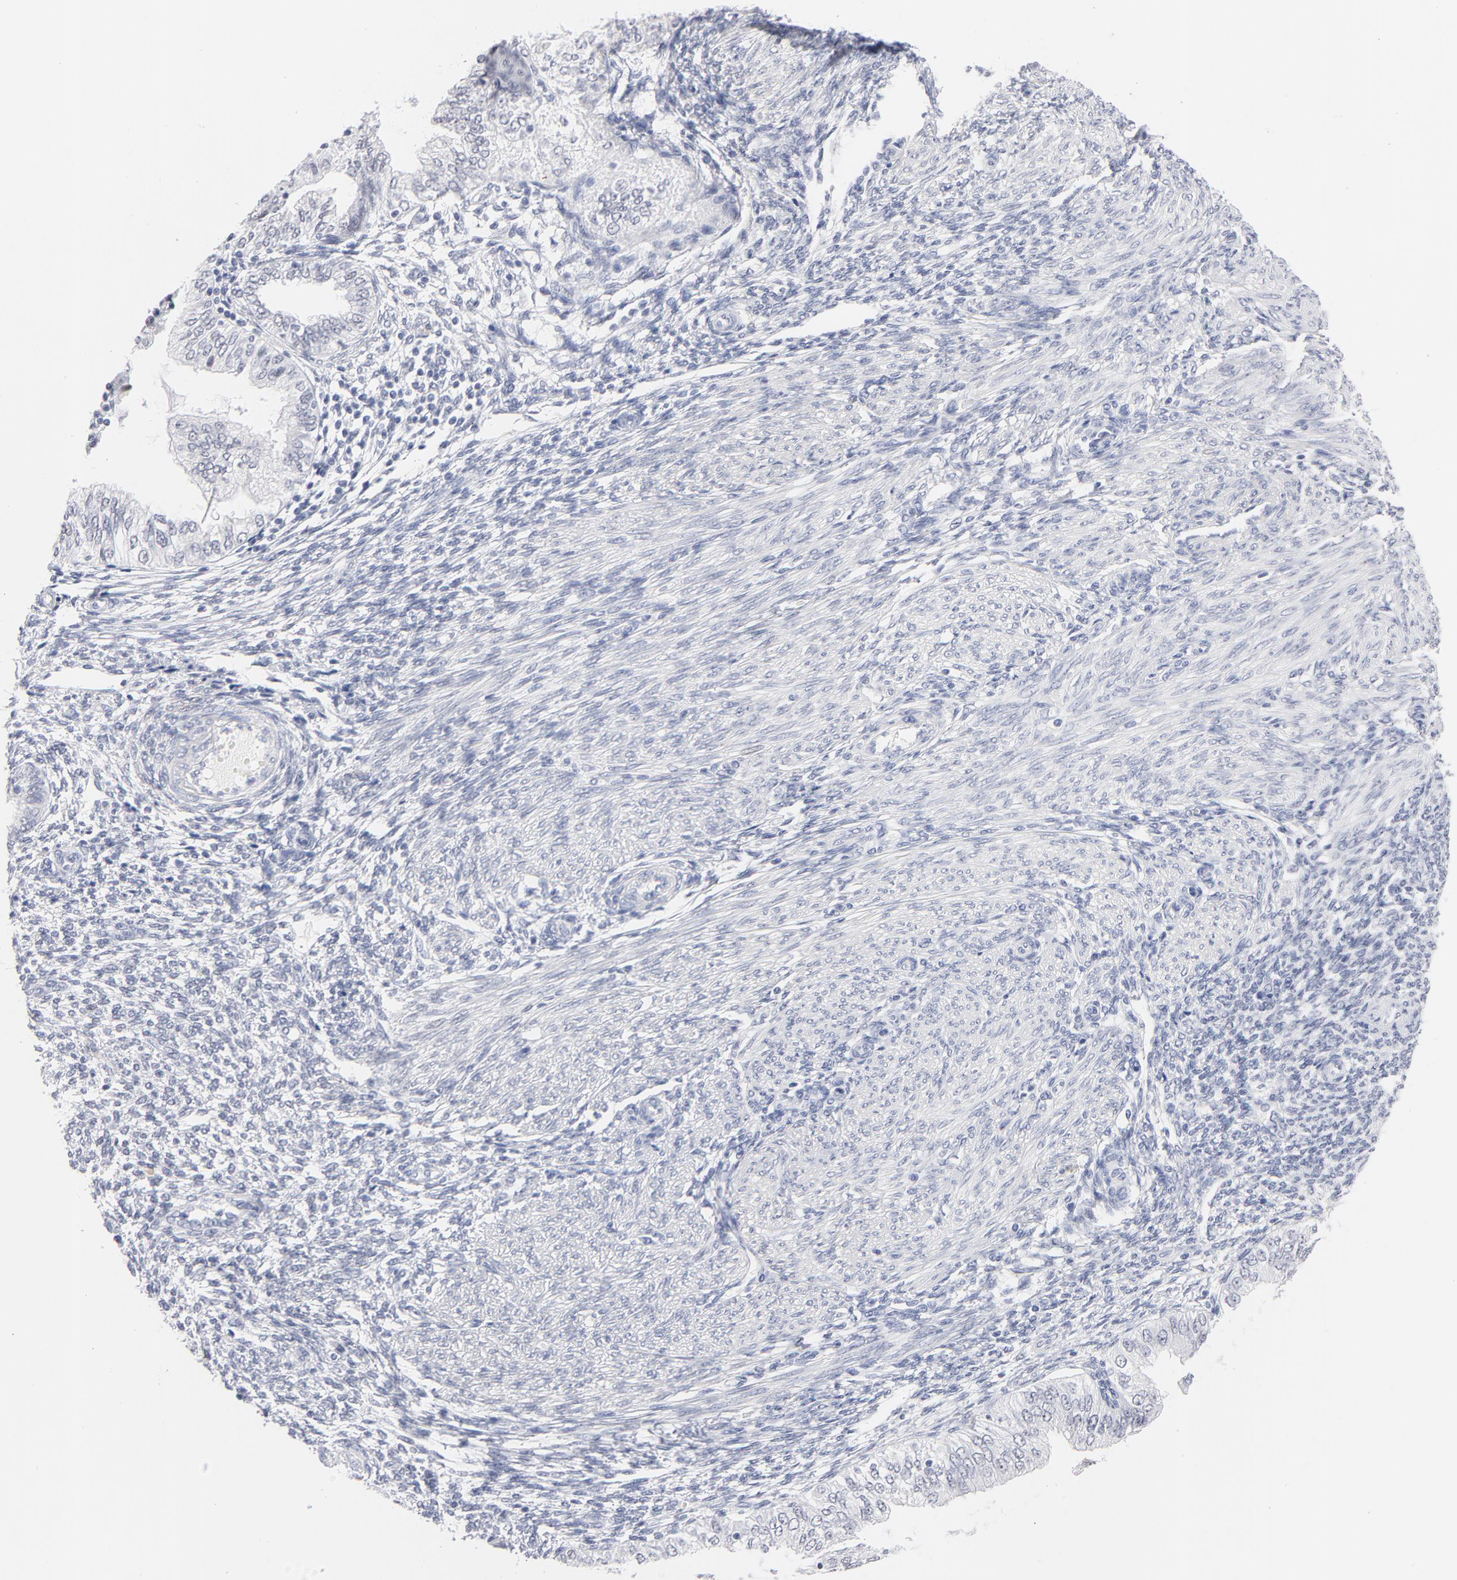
{"staining": {"intensity": "negative", "quantity": "none", "location": "none"}, "tissue": "endometrial cancer", "cell_type": "Tumor cells", "image_type": "cancer", "snomed": [{"axis": "morphology", "description": "Adenocarcinoma, NOS"}, {"axis": "topography", "description": "Endometrium"}], "caption": "Endometrial cancer (adenocarcinoma) was stained to show a protein in brown. There is no significant staining in tumor cells.", "gene": "KHNYN", "patient": {"sex": "female", "age": 51}}